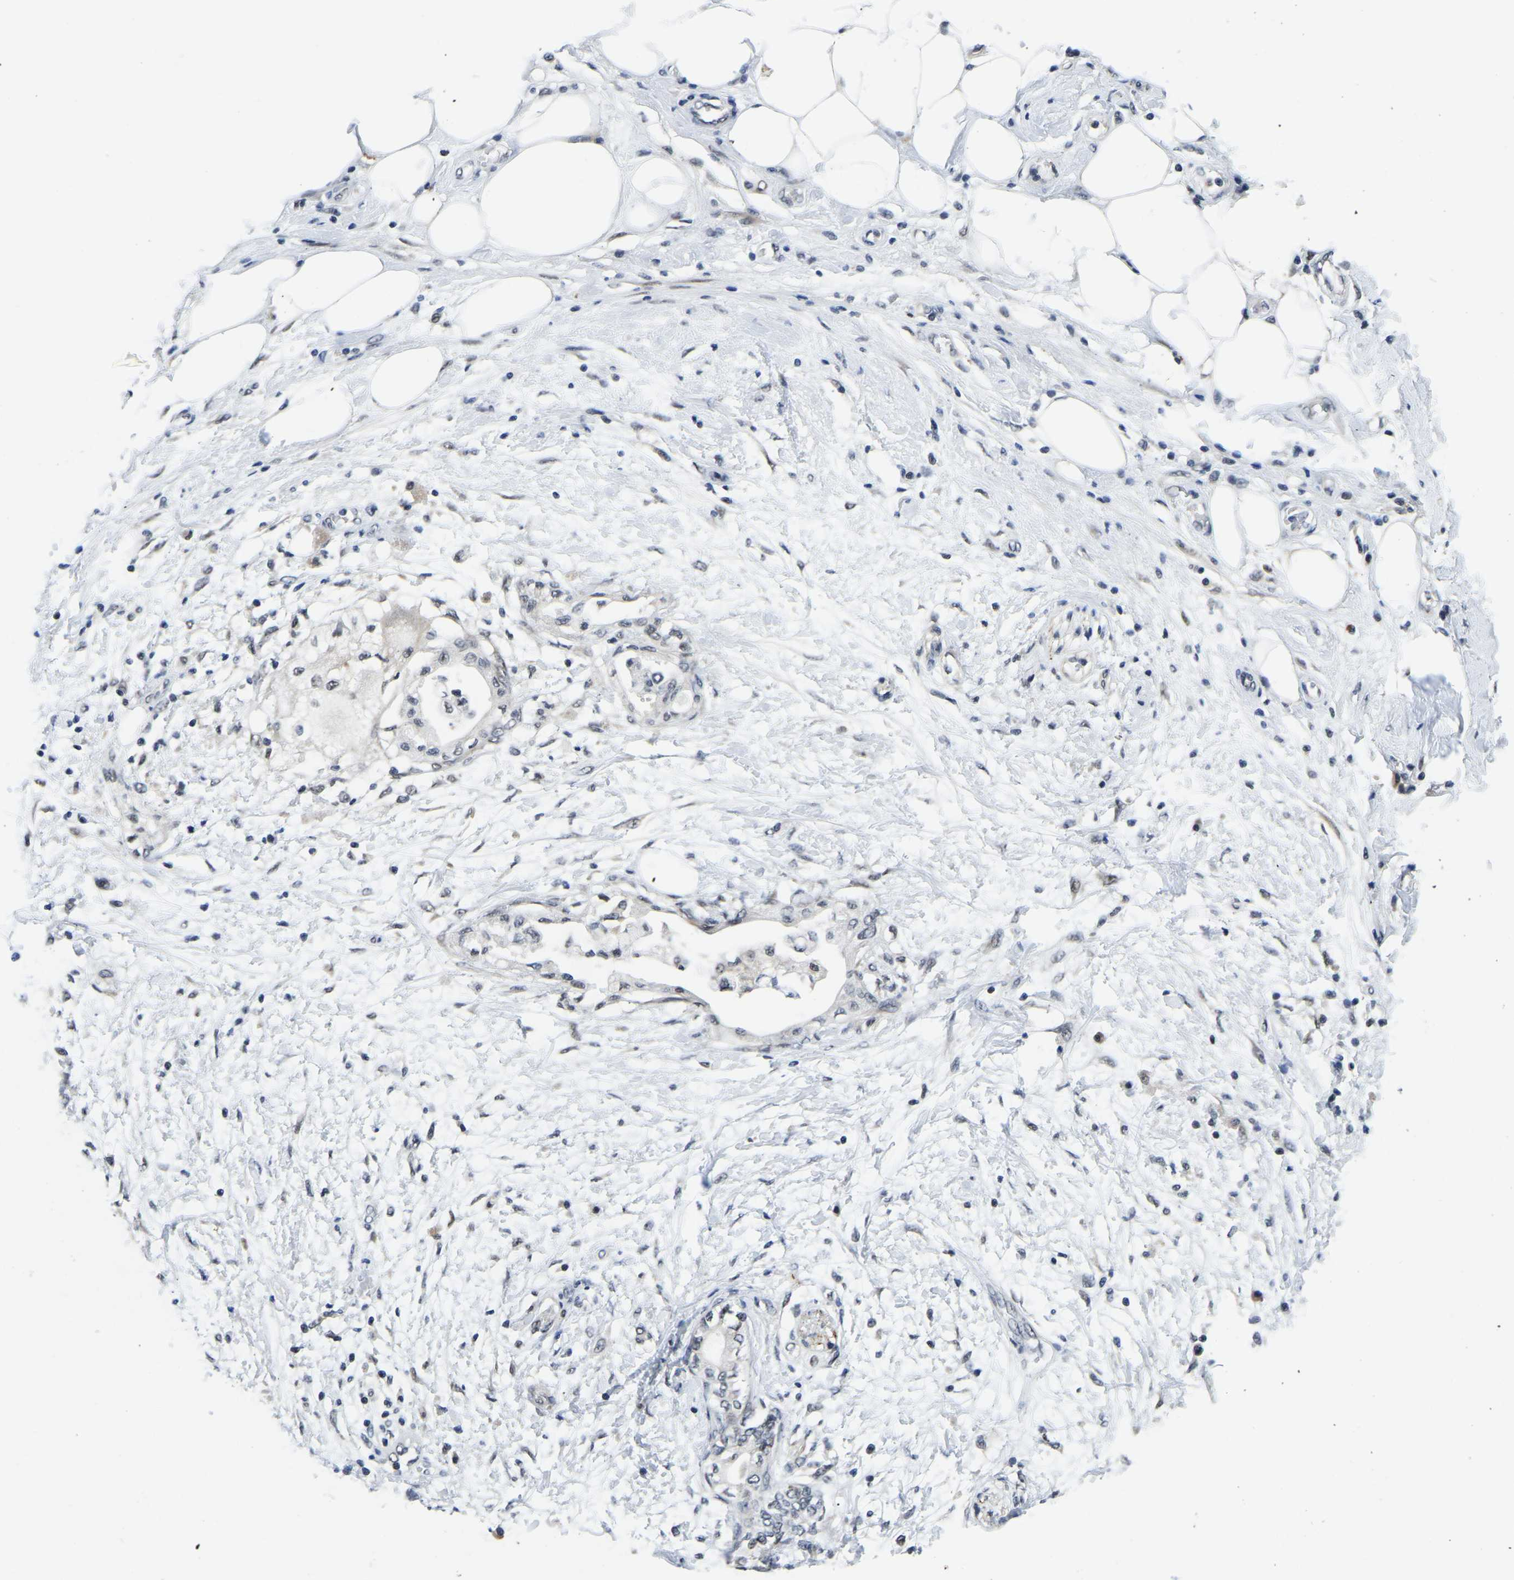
{"staining": {"intensity": "weak", "quantity": "25%-75%", "location": "nuclear"}, "tissue": "adipose tissue", "cell_type": "Adipocytes", "image_type": "normal", "snomed": [{"axis": "morphology", "description": "Normal tissue, NOS"}, {"axis": "morphology", "description": "Adenocarcinoma, NOS"}, {"axis": "topography", "description": "Duodenum"}, {"axis": "topography", "description": "Peripheral nerve tissue"}], "caption": "Immunohistochemical staining of normal human adipose tissue demonstrates weak nuclear protein staining in approximately 25%-75% of adipocytes. The staining was performed using DAB to visualize the protein expression in brown, while the nuclei were stained in blue with hematoxylin (Magnification: 20x).", "gene": "POLDIP3", "patient": {"sex": "female", "age": 60}}